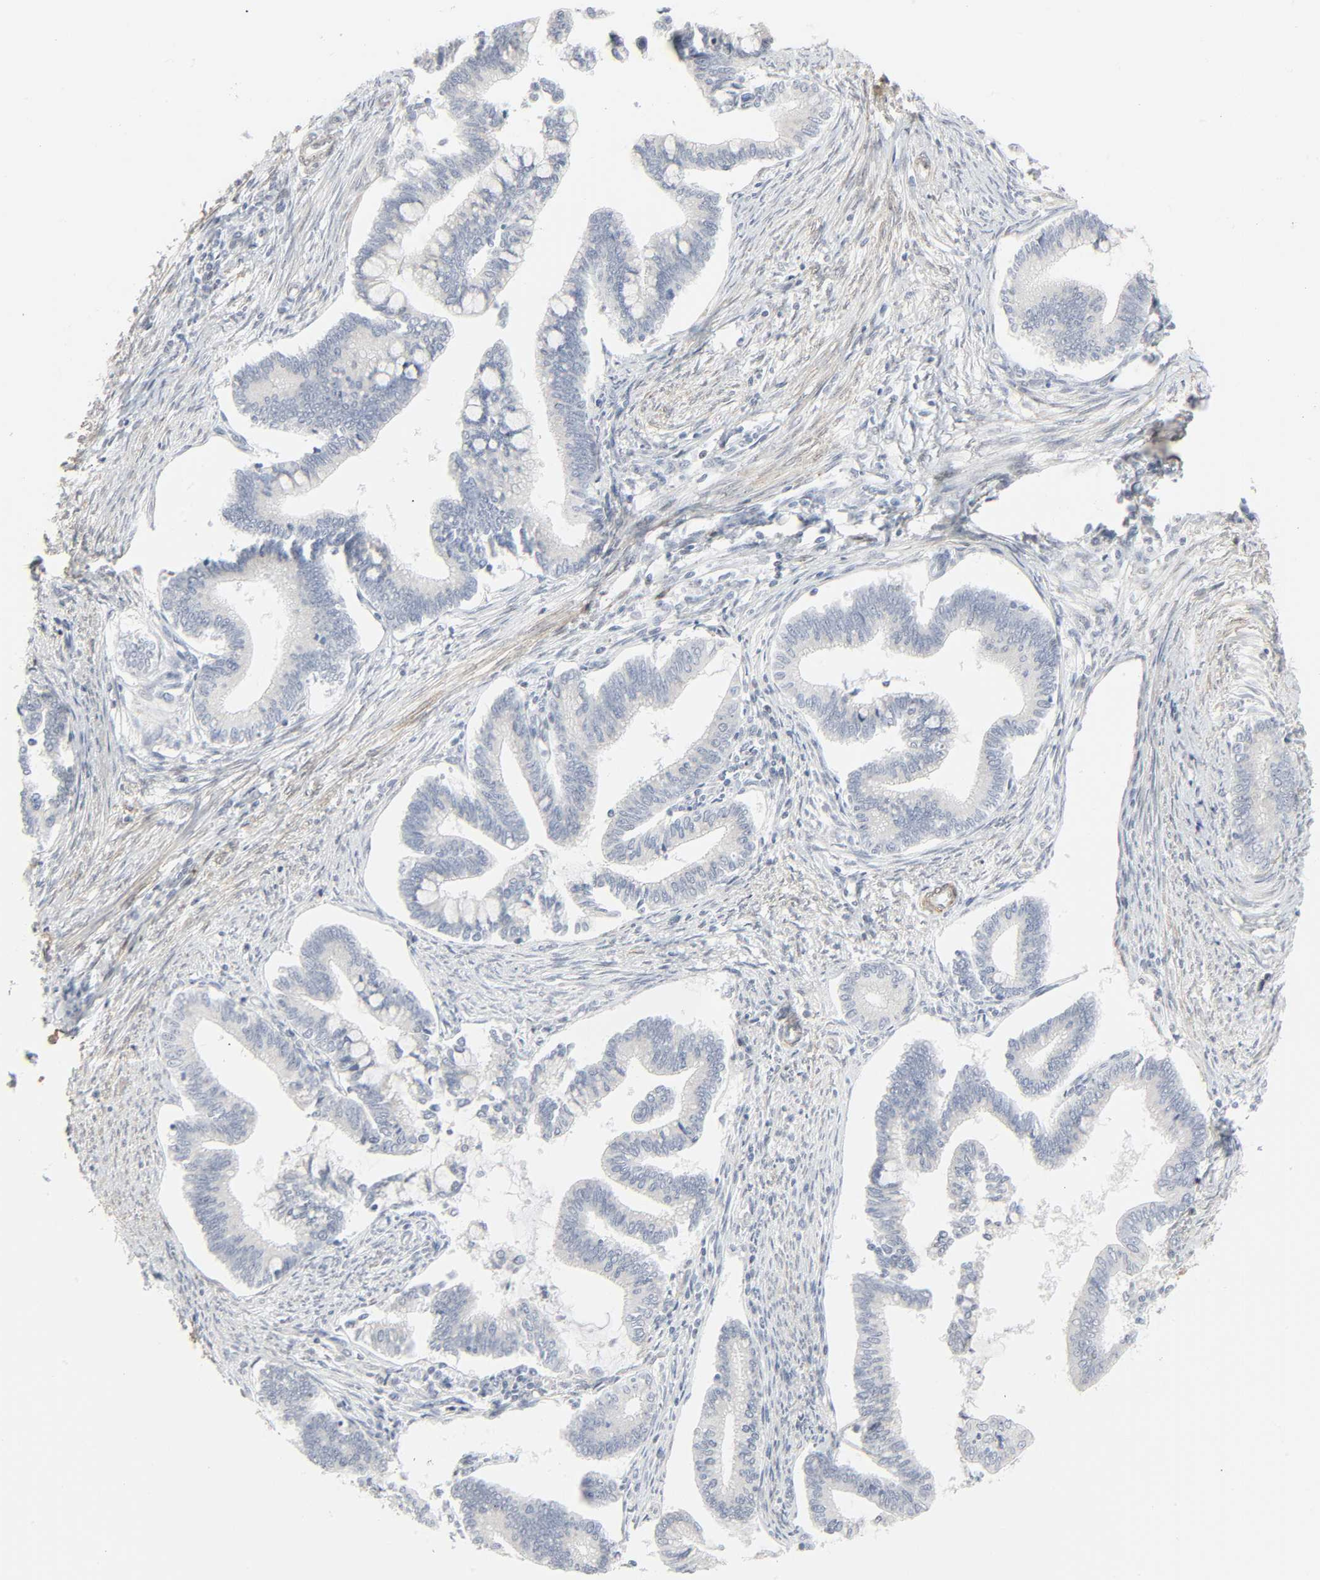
{"staining": {"intensity": "negative", "quantity": "none", "location": "none"}, "tissue": "cervical cancer", "cell_type": "Tumor cells", "image_type": "cancer", "snomed": [{"axis": "morphology", "description": "Adenocarcinoma, NOS"}, {"axis": "topography", "description": "Cervix"}], "caption": "Immunohistochemistry (IHC) micrograph of neoplastic tissue: human adenocarcinoma (cervical) stained with DAB (3,3'-diaminobenzidine) reveals no significant protein positivity in tumor cells. The staining is performed using DAB (3,3'-diaminobenzidine) brown chromogen with nuclei counter-stained in using hematoxylin.", "gene": "ZBTB16", "patient": {"sex": "female", "age": 36}}